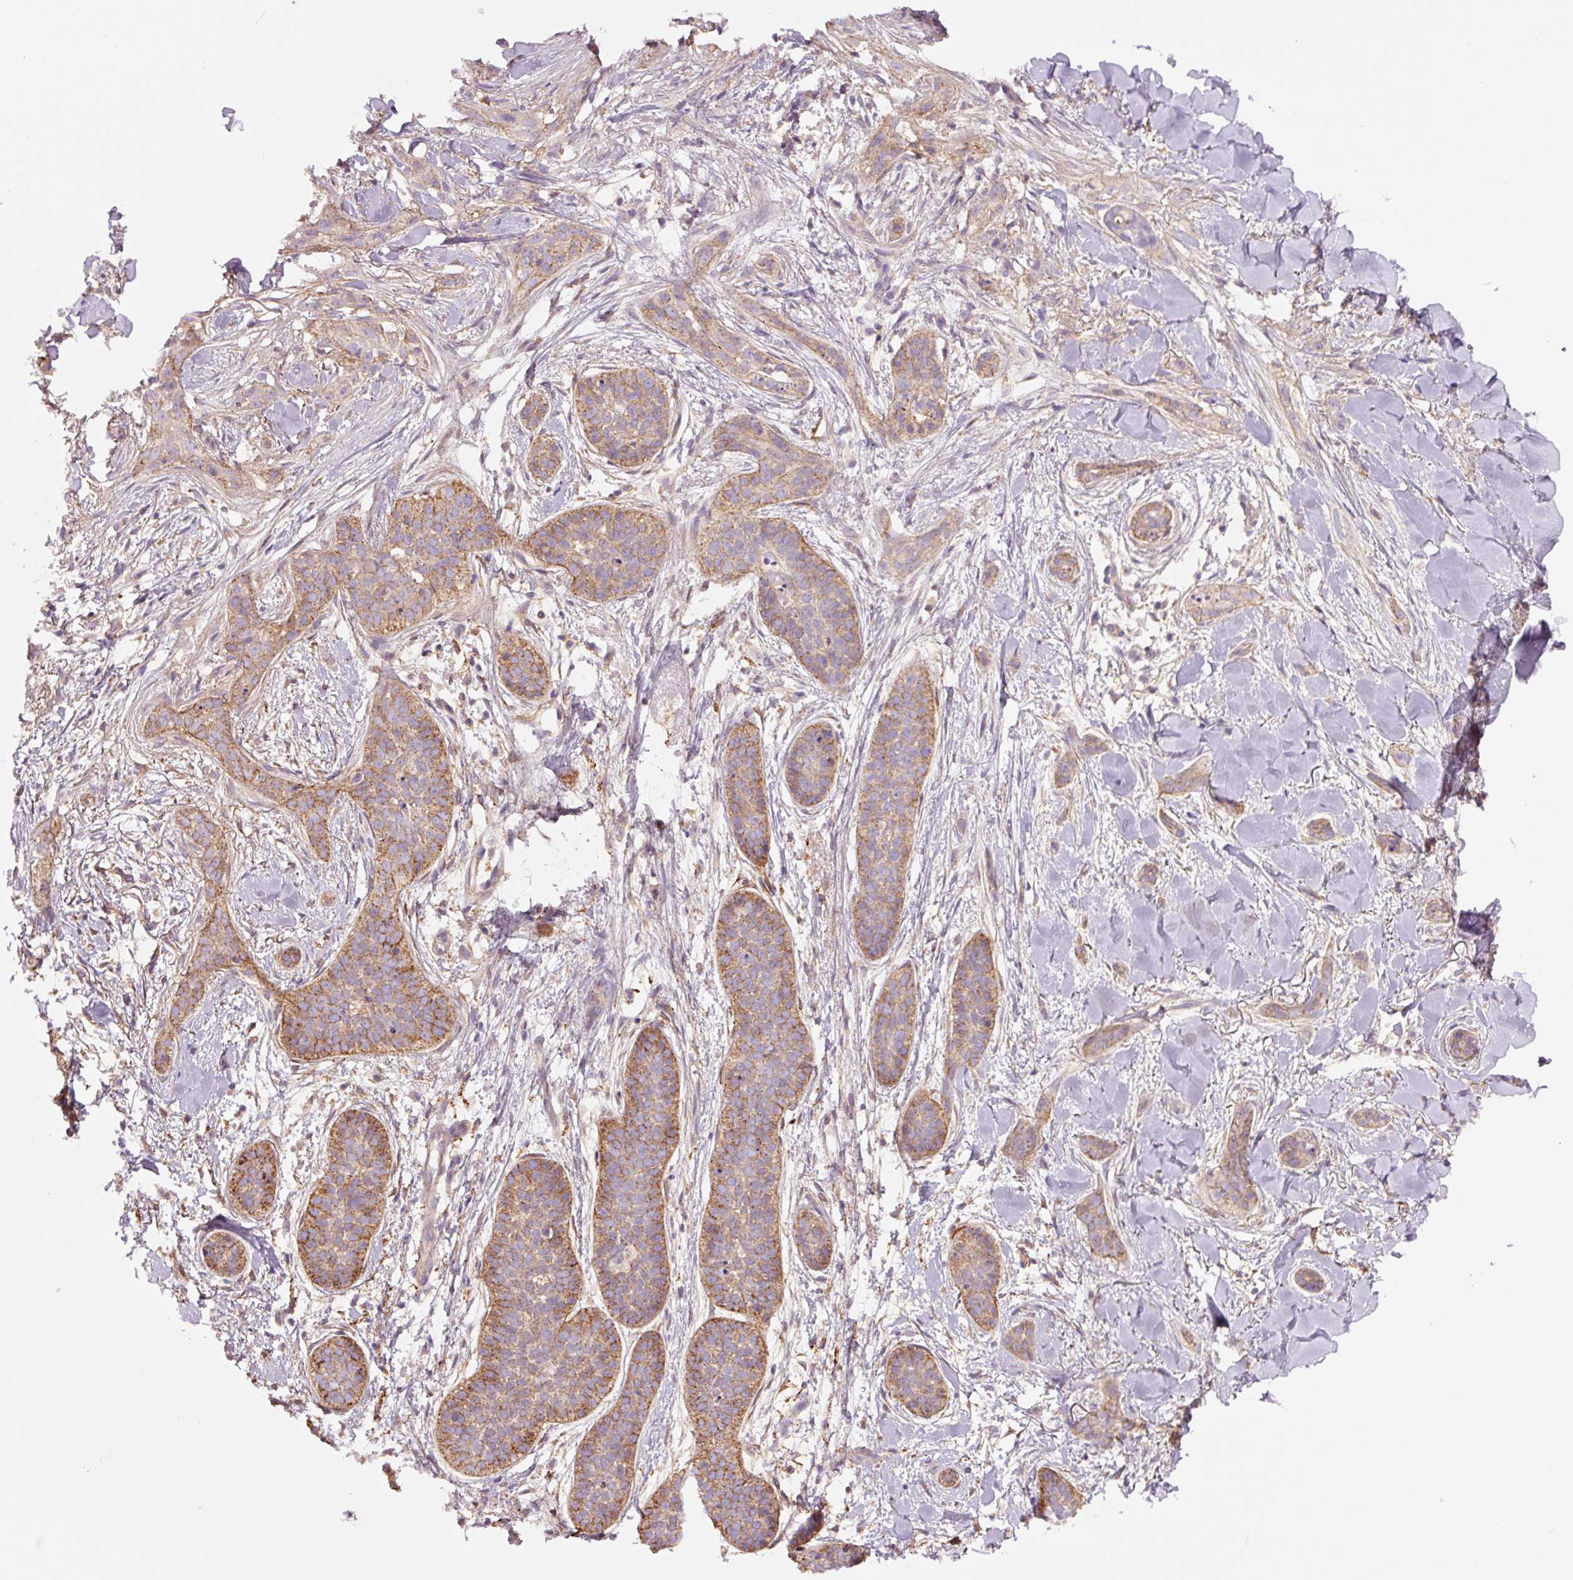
{"staining": {"intensity": "moderate", "quantity": ">75%", "location": "cytoplasmic/membranous"}, "tissue": "skin cancer", "cell_type": "Tumor cells", "image_type": "cancer", "snomed": [{"axis": "morphology", "description": "Basal cell carcinoma"}, {"axis": "topography", "description": "Skin"}], "caption": "Brown immunohistochemical staining in skin cancer (basal cell carcinoma) shows moderate cytoplasmic/membranous positivity in approximately >75% of tumor cells. Nuclei are stained in blue.", "gene": "SH2D6", "patient": {"sex": "male", "age": 52}}